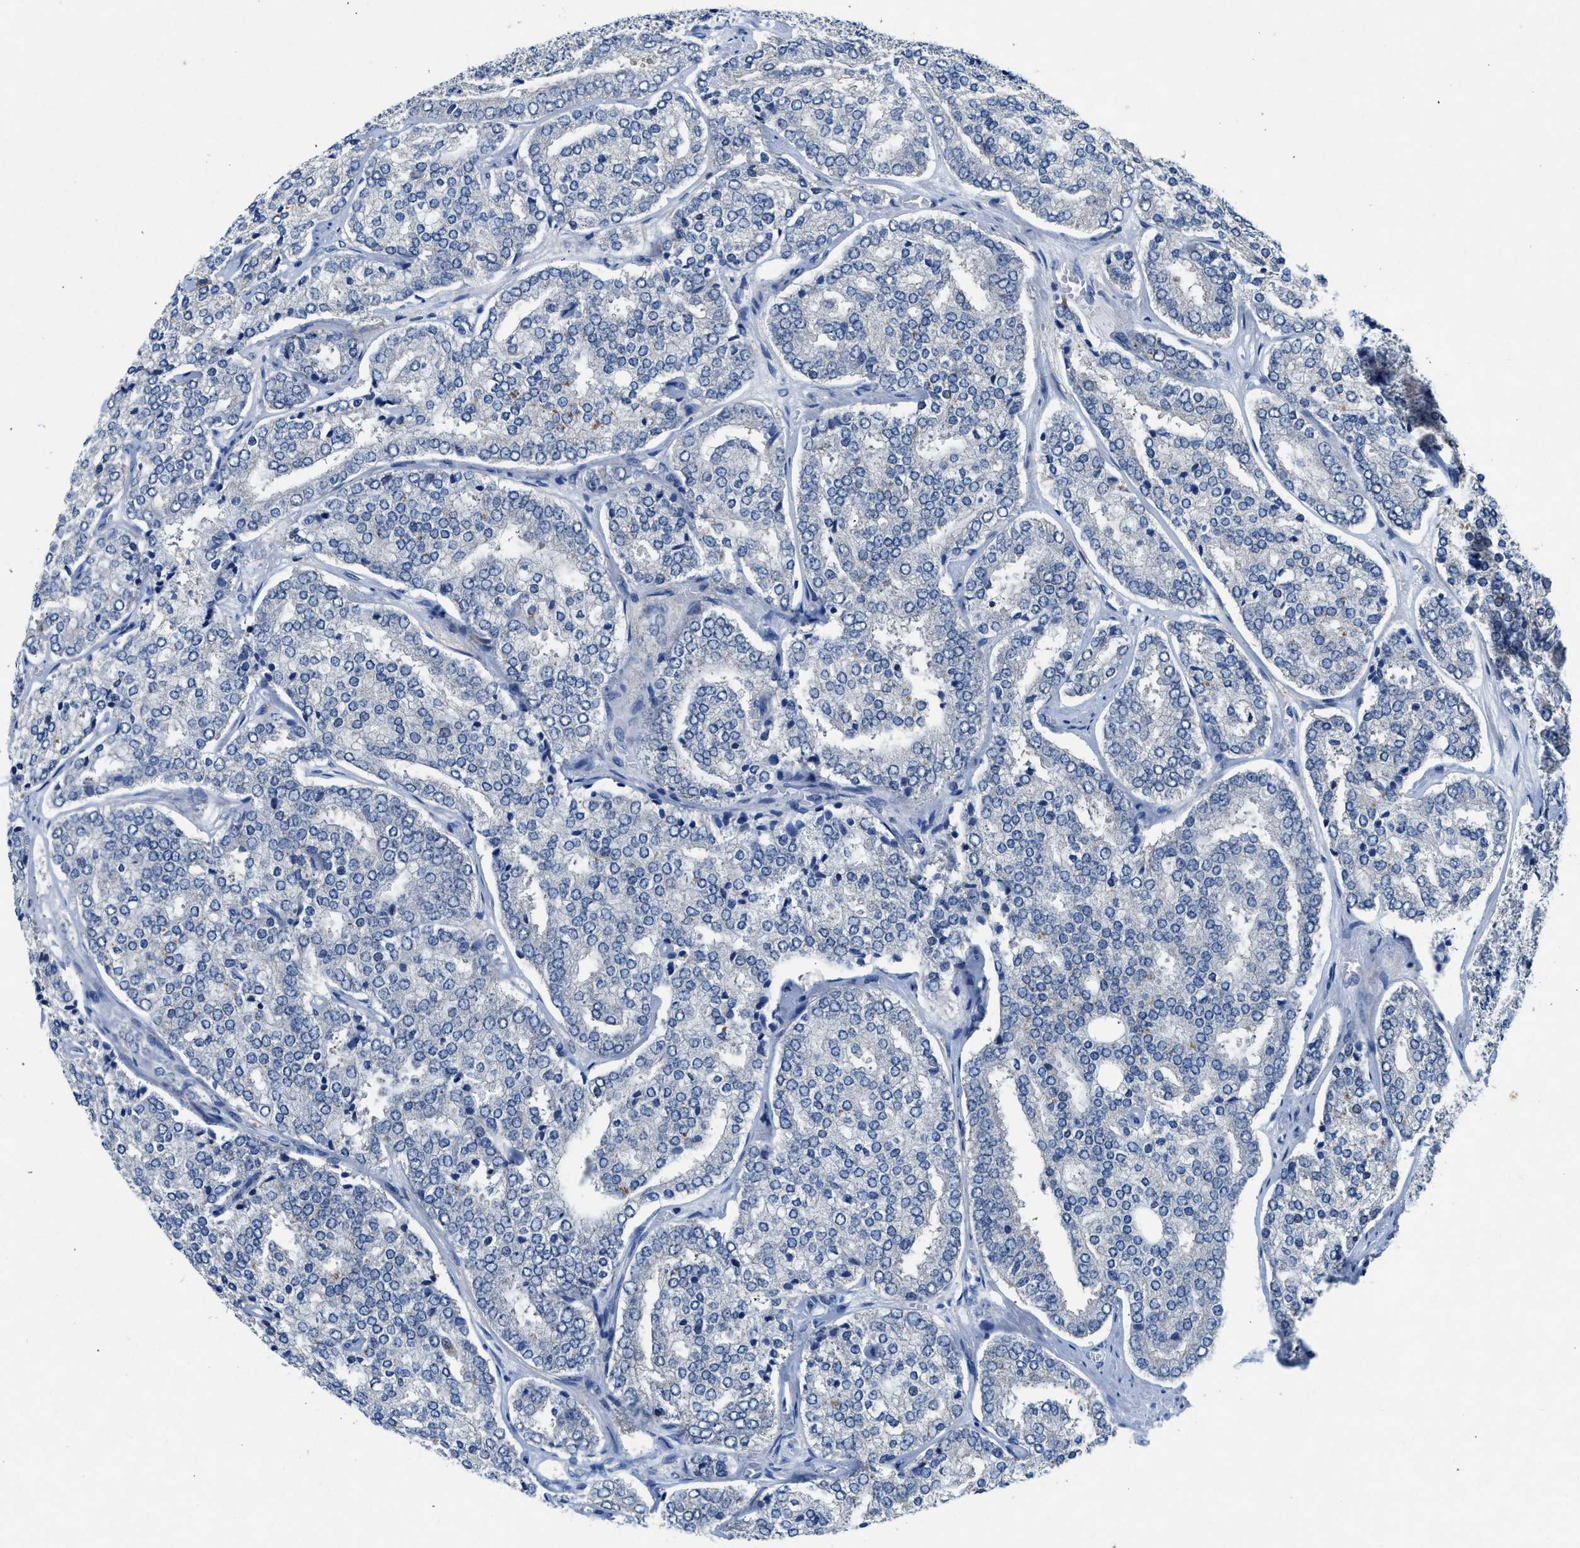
{"staining": {"intensity": "negative", "quantity": "none", "location": "none"}, "tissue": "prostate cancer", "cell_type": "Tumor cells", "image_type": "cancer", "snomed": [{"axis": "morphology", "description": "Adenocarcinoma, High grade"}, {"axis": "topography", "description": "Prostate"}], "caption": "The image demonstrates no staining of tumor cells in prostate adenocarcinoma (high-grade).", "gene": "COPS2", "patient": {"sex": "male", "age": 65}}